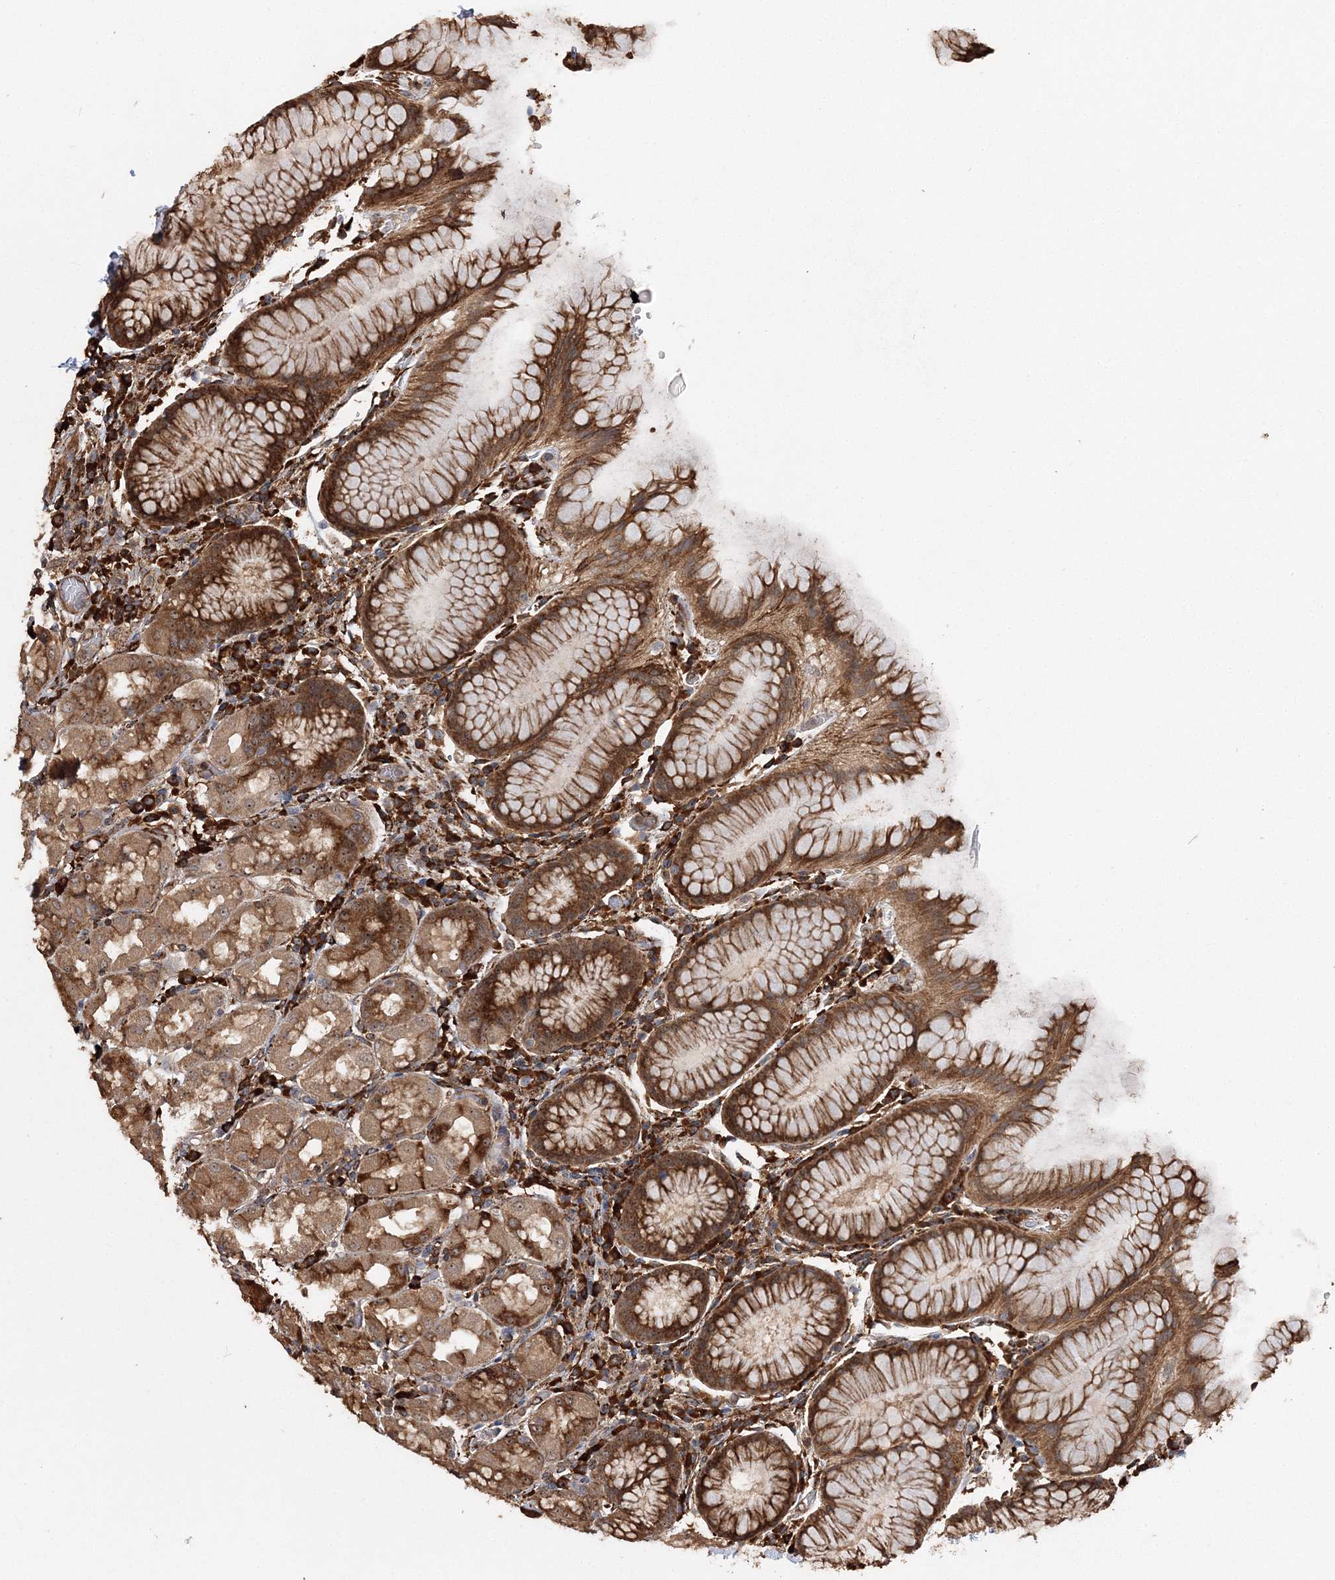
{"staining": {"intensity": "strong", "quantity": ">75%", "location": "cytoplasmic/membranous"}, "tissue": "stomach", "cell_type": "Glandular cells", "image_type": "normal", "snomed": [{"axis": "morphology", "description": "Normal tissue, NOS"}, {"axis": "topography", "description": "Stomach, lower"}], "caption": "Immunohistochemistry of normal stomach reveals high levels of strong cytoplasmic/membranous positivity in about >75% of glandular cells. (IHC, brightfield microscopy, high magnification).", "gene": "SCRN3", "patient": {"sex": "female", "age": 56}}